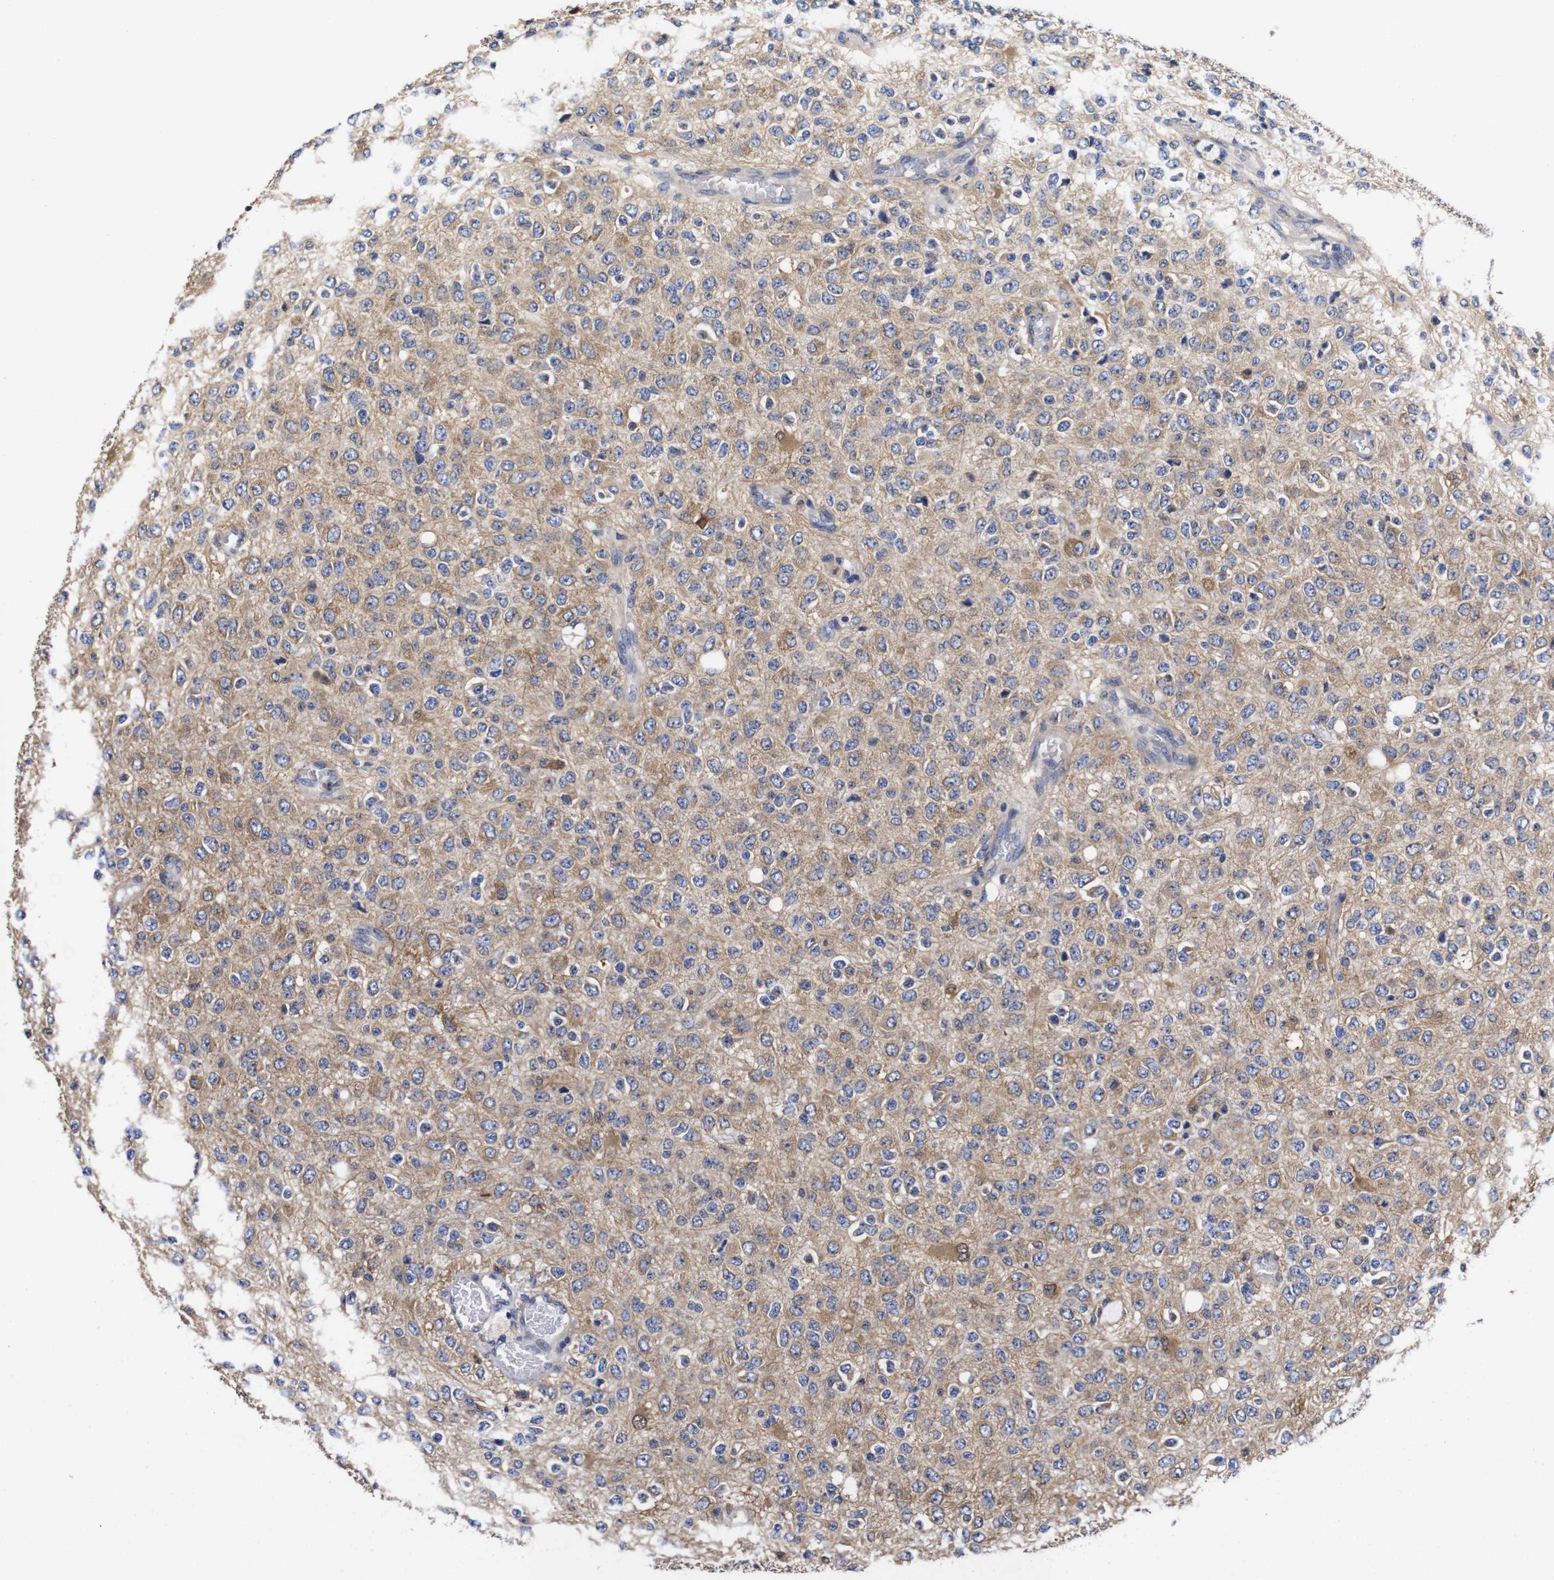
{"staining": {"intensity": "weak", "quantity": "25%-75%", "location": "cytoplasmic/membranous"}, "tissue": "glioma", "cell_type": "Tumor cells", "image_type": "cancer", "snomed": [{"axis": "morphology", "description": "Glioma, malignant, High grade"}, {"axis": "topography", "description": "pancreas cauda"}], "caption": "This image shows immunohistochemistry staining of glioma, with low weak cytoplasmic/membranous positivity in approximately 25%-75% of tumor cells.", "gene": "LRRCC1", "patient": {"sex": "male", "age": 60}}